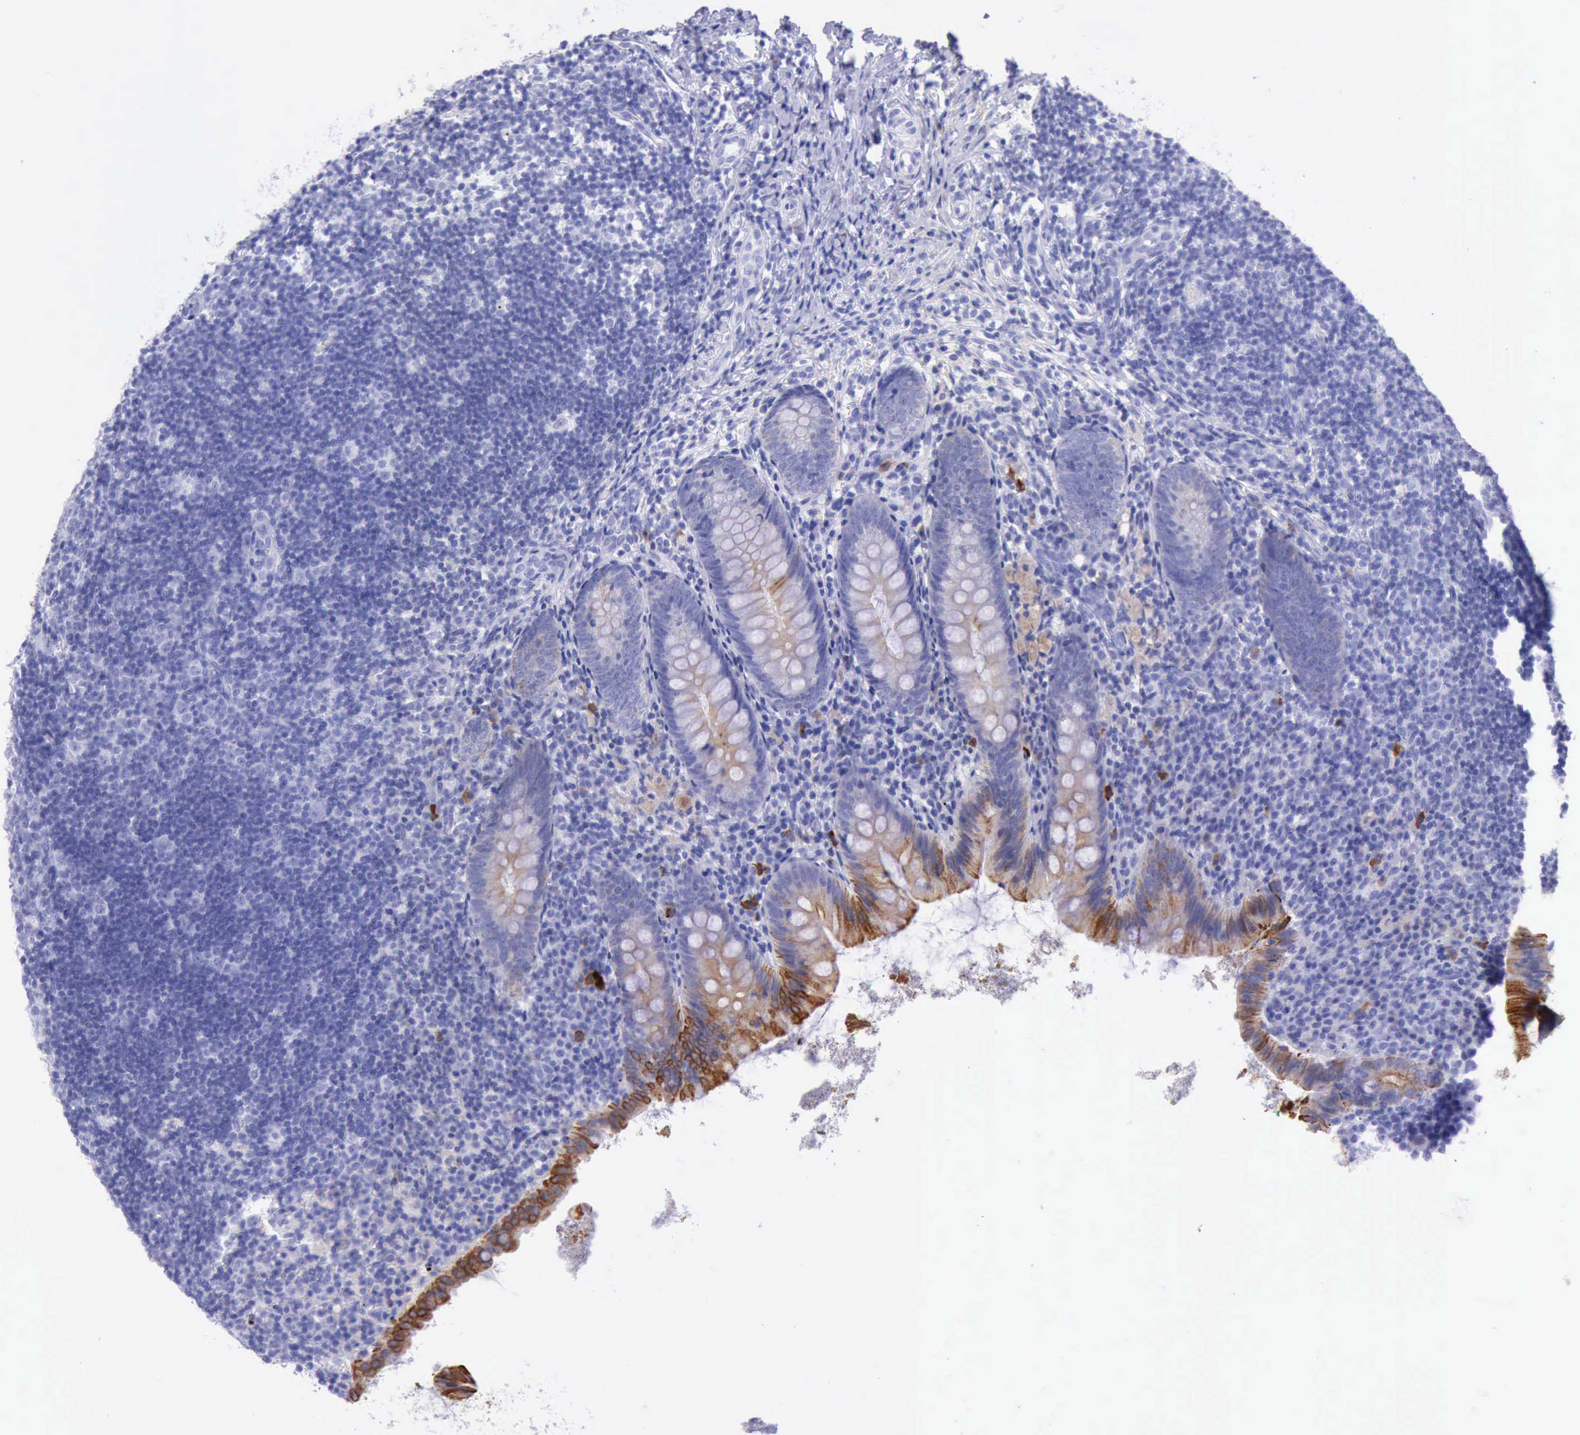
{"staining": {"intensity": "moderate", "quantity": "25%-75%", "location": "cytoplasmic/membranous"}, "tissue": "appendix", "cell_type": "Glandular cells", "image_type": "normal", "snomed": [{"axis": "morphology", "description": "Normal tissue, NOS"}, {"axis": "topography", "description": "Appendix"}], "caption": "DAB immunohistochemical staining of normal appendix displays moderate cytoplasmic/membranous protein expression in approximately 25%-75% of glandular cells.", "gene": "KRT8", "patient": {"sex": "female", "age": 9}}